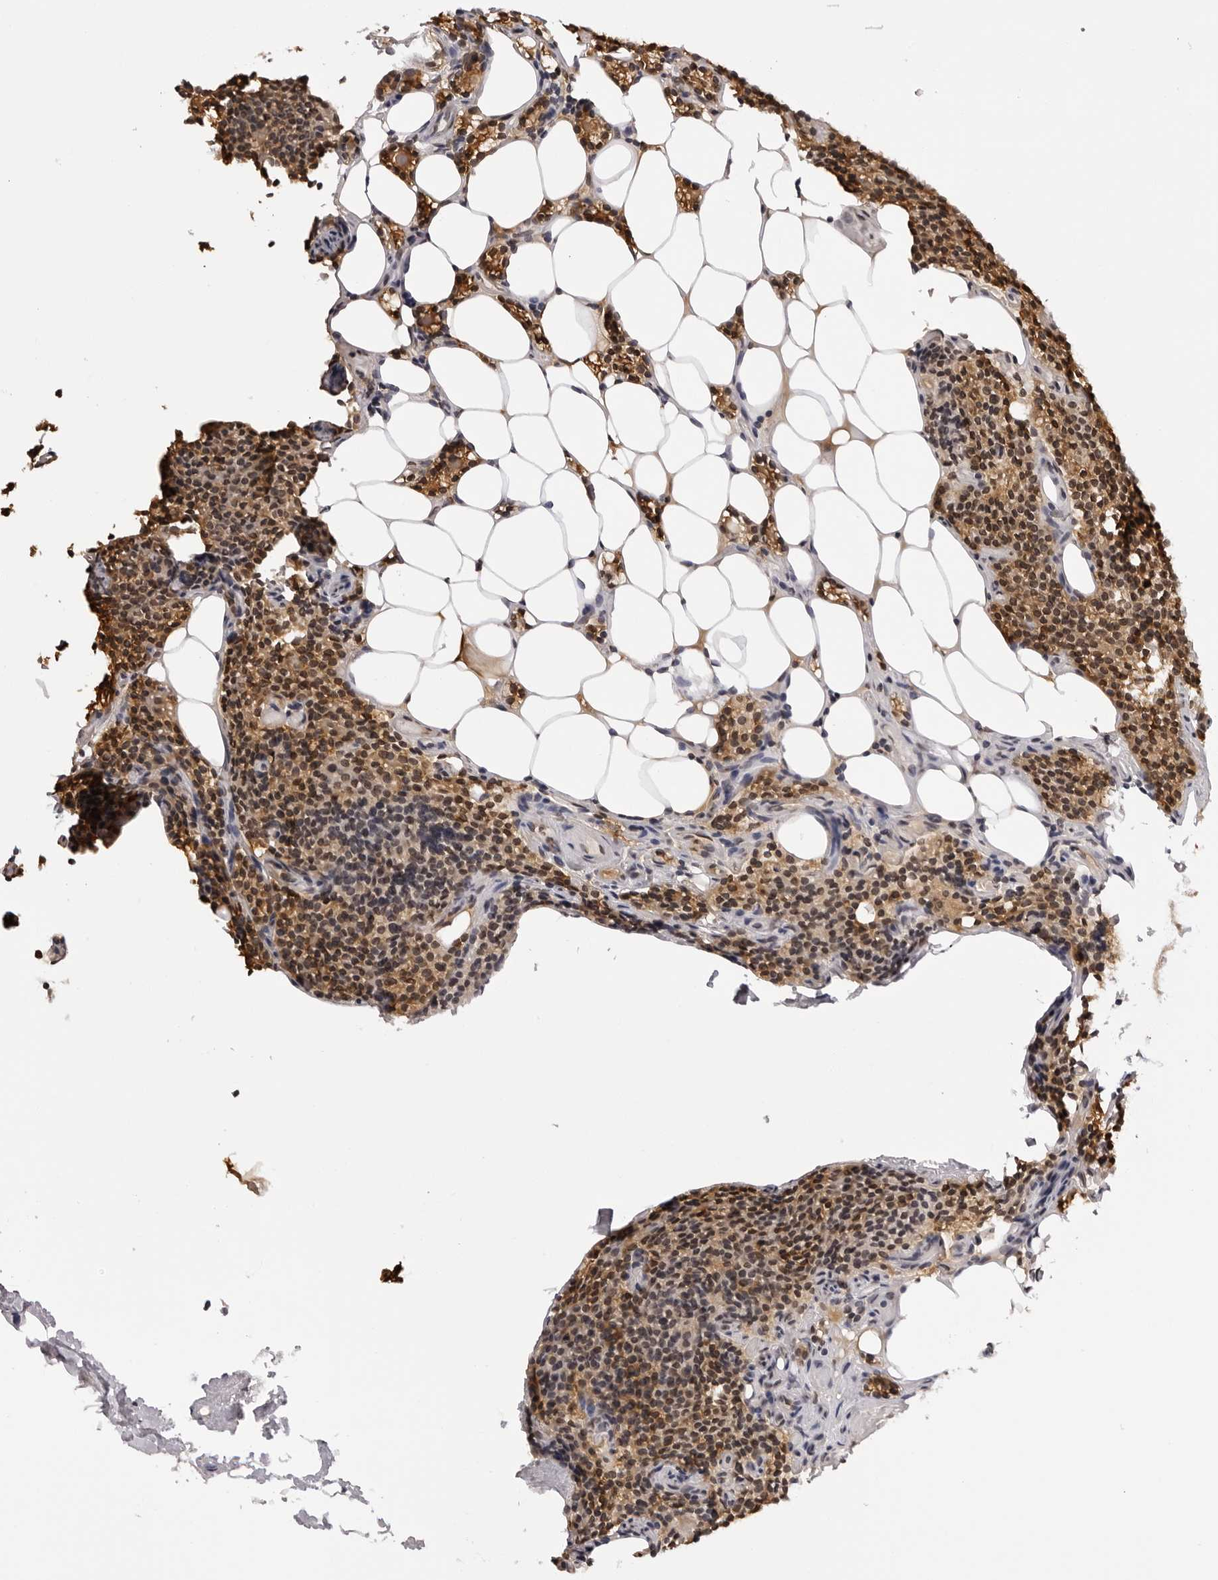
{"staining": {"intensity": "moderate", "quantity": ">75%", "location": "cytoplasmic/membranous,nuclear"}, "tissue": "parathyroid gland", "cell_type": "Glandular cells", "image_type": "normal", "snomed": [{"axis": "morphology", "description": "Normal tissue, NOS"}, {"axis": "topography", "description": "Parathyroid gland"}], "caption": "A high-resolution photomicrograph shows immunohistochemistry (IHC) staining of unremarkable parathyroid gland, which displays moderate cytoplasmic/membranous,nuclear expression in about >75% of glandular cells. The staining was performed using DAB (3,3'-diaminobenzidine) to visualize the protein expression in brown, while the nuclei were stained in blue with hematoxylin (Magnification: 20x).", "gene": "HSPA4", "patient": {"sex": "female", "age": 71}}